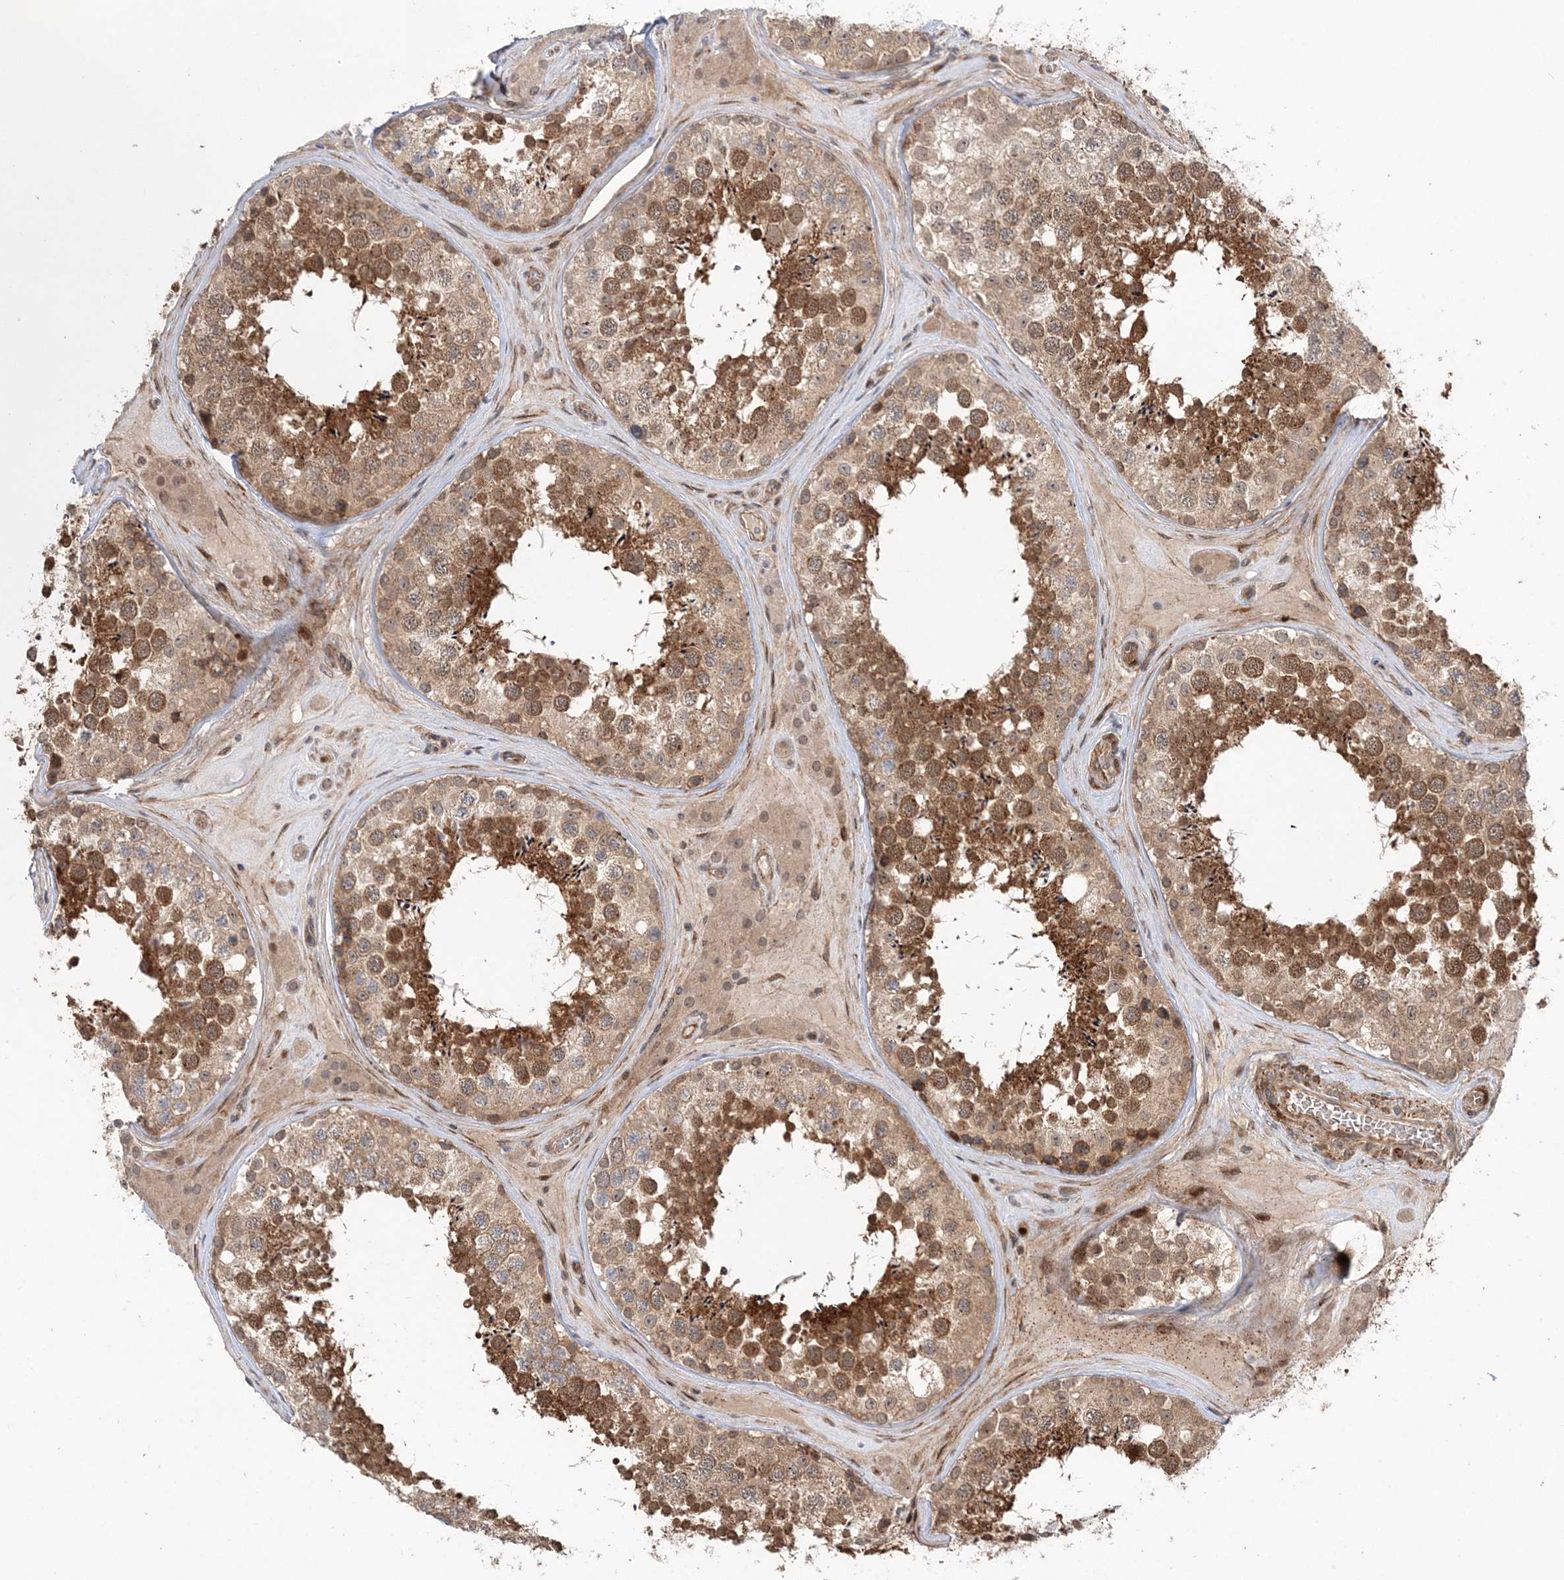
{"staining": {"intensity": "strong", "quantity": "25%-75%", "location": "cytoplasmic/membranous,nuclear"}, "tissue": "testis", "cell_type": "Cells in seminiferous ducts", "image_type": "normal", "snomed": [{"axis": "morphology", "description": "Normal tissue, NOS"}, {"axis": "topography", "description": "Testis"}], "caption": "IHC image of normal testis: human testis stained using immunohistochemistry demonstrates high levels of strong protein expression localized specifically in the cytoplasmic/membranous,nuclear of cells in seminiferous ducts, appearing as a cytoplasmic/membranous,nuclear brown color.", "gene": "UBTD2", "patient": {"sex": "male", "age": 46}}